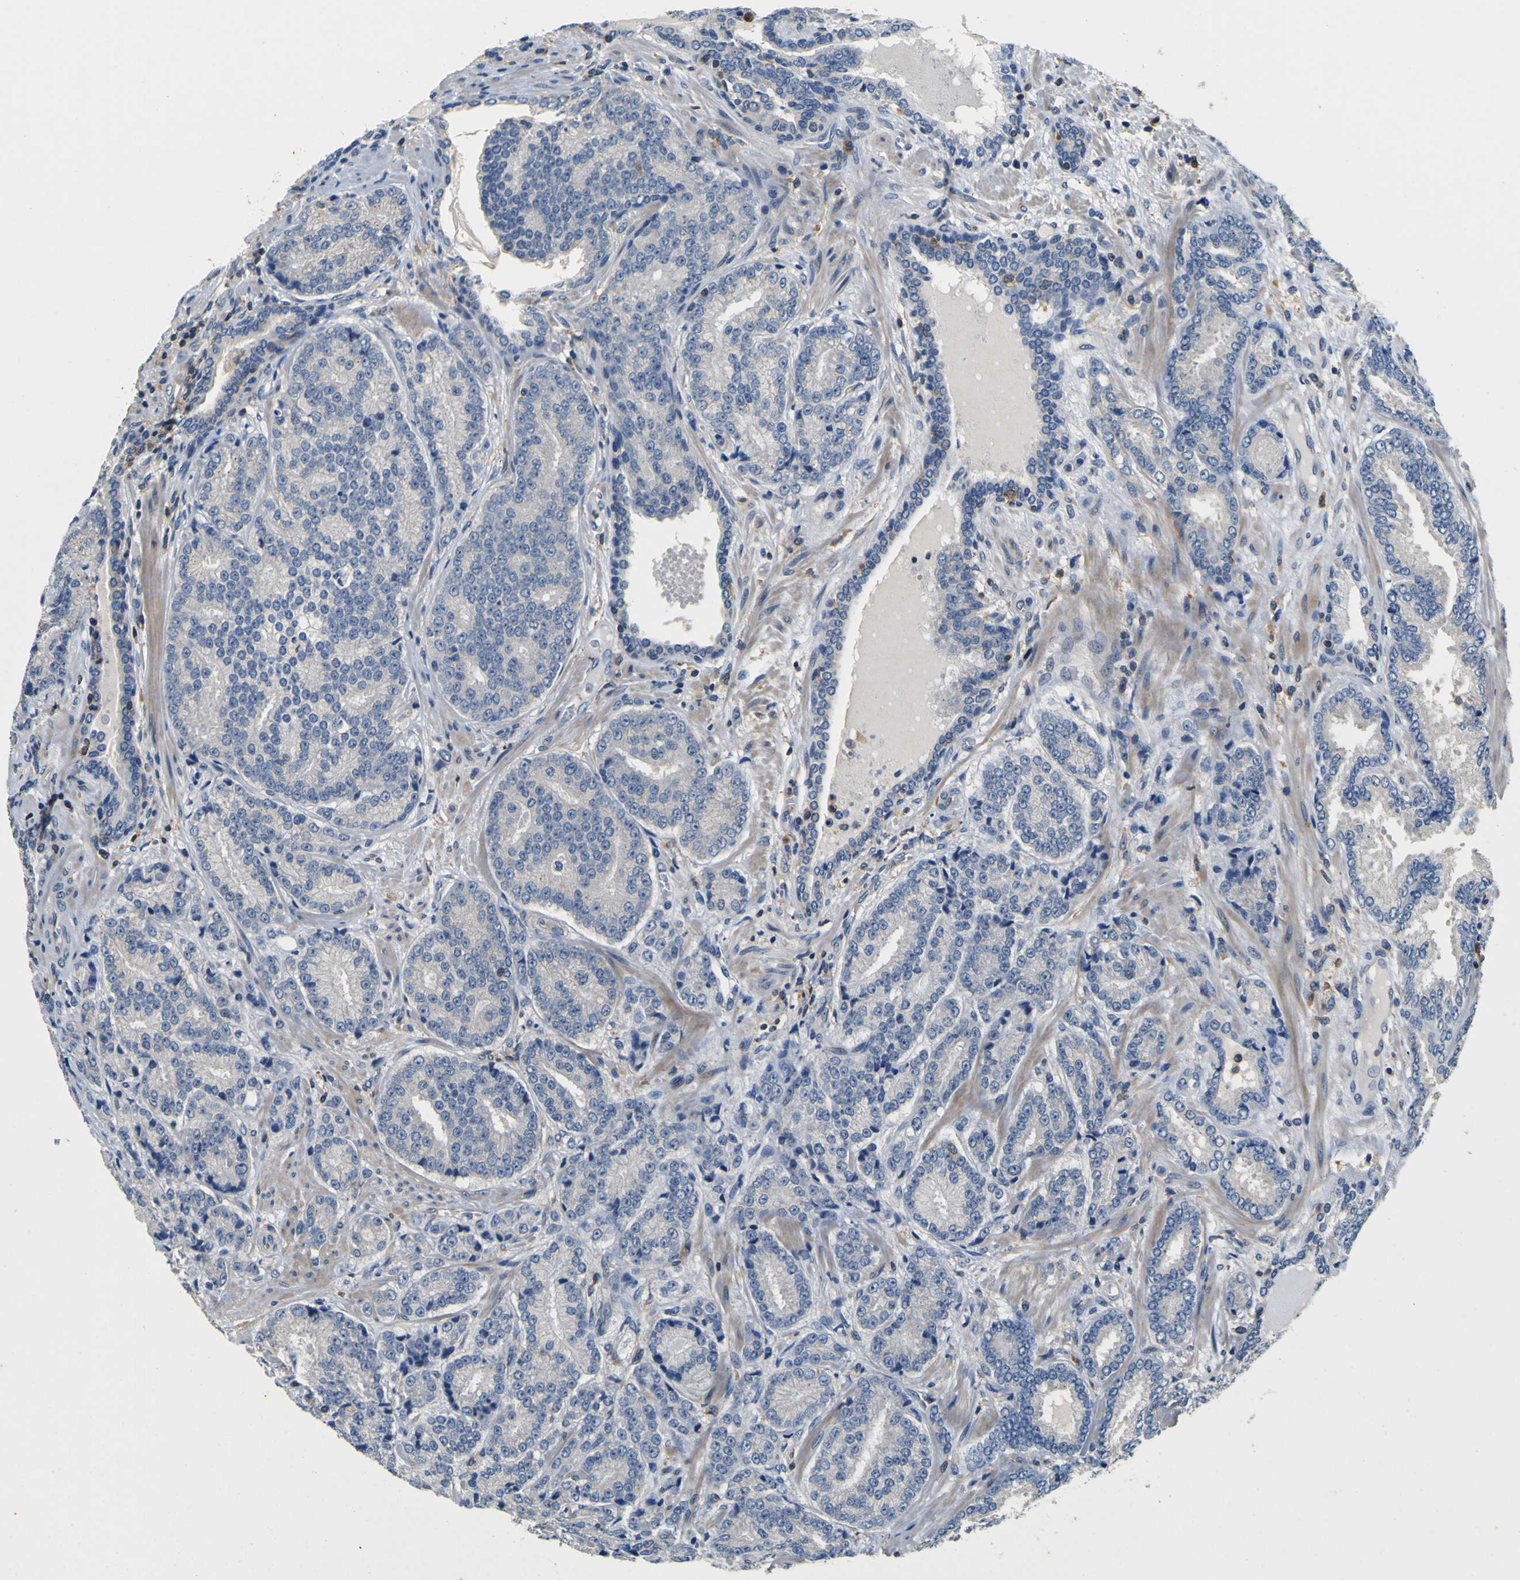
{"staining": {"intensity": "negative", "quantity": "none", "location": "none"}, "tissue": "prostate cancer", "cell_type": "Tumor cells", "image_type": "cancer", "snomed": [{"axis": "morphology", "description": "Adenocarcinoma, High grade"}, {"axis": "topography", "description": "Prostate"}], "caption": "Prostate cancer (high-grade adenocarcinoma) stained for a protein using IHC demonstrates no positivity tumor cells.", "gene": "TNIK", "patient": {"sex": "male", "age": 61}}